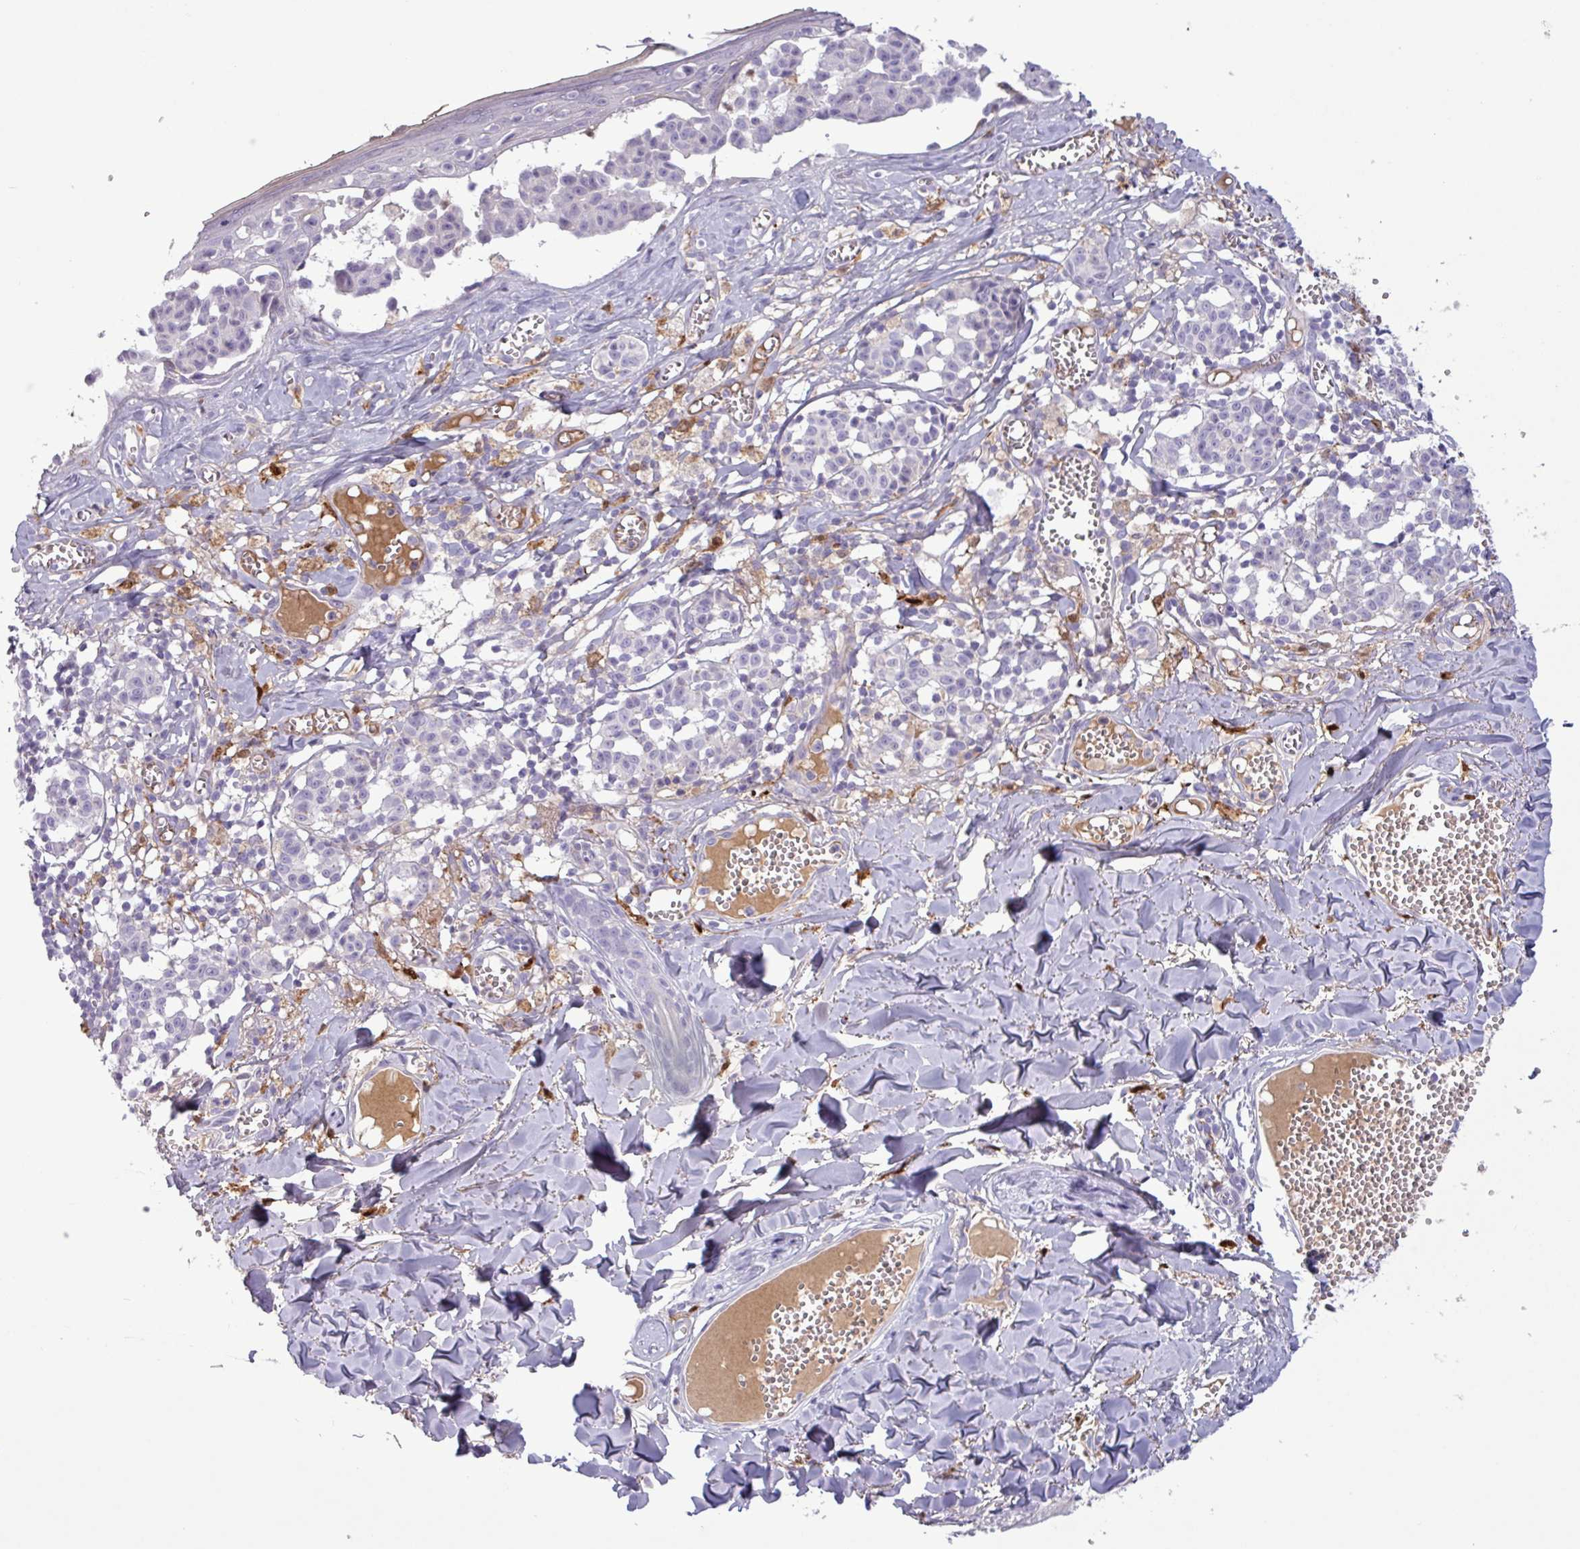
{"staining": {"intensity": "negative", "quantity": "none", "location": "none"}, "tissue": "melanoma", "cell_type": "Tumor cells", "image_type": "cancer", "snomed": [{"axis": "morphology", "description": "Malignant melanoma, NOS"}, {"axis": "topography", "description": "Skin"}], "caption": "Immunohistochemical staining of melanoma exhibits no significant expression in tumor cells. (DAB (3,3'-diaminobenzidine) IHC visualized using brightfield microscopy, high magnification).", "gene": "C4B", "patient": {"sex": "female", "age": 43}}